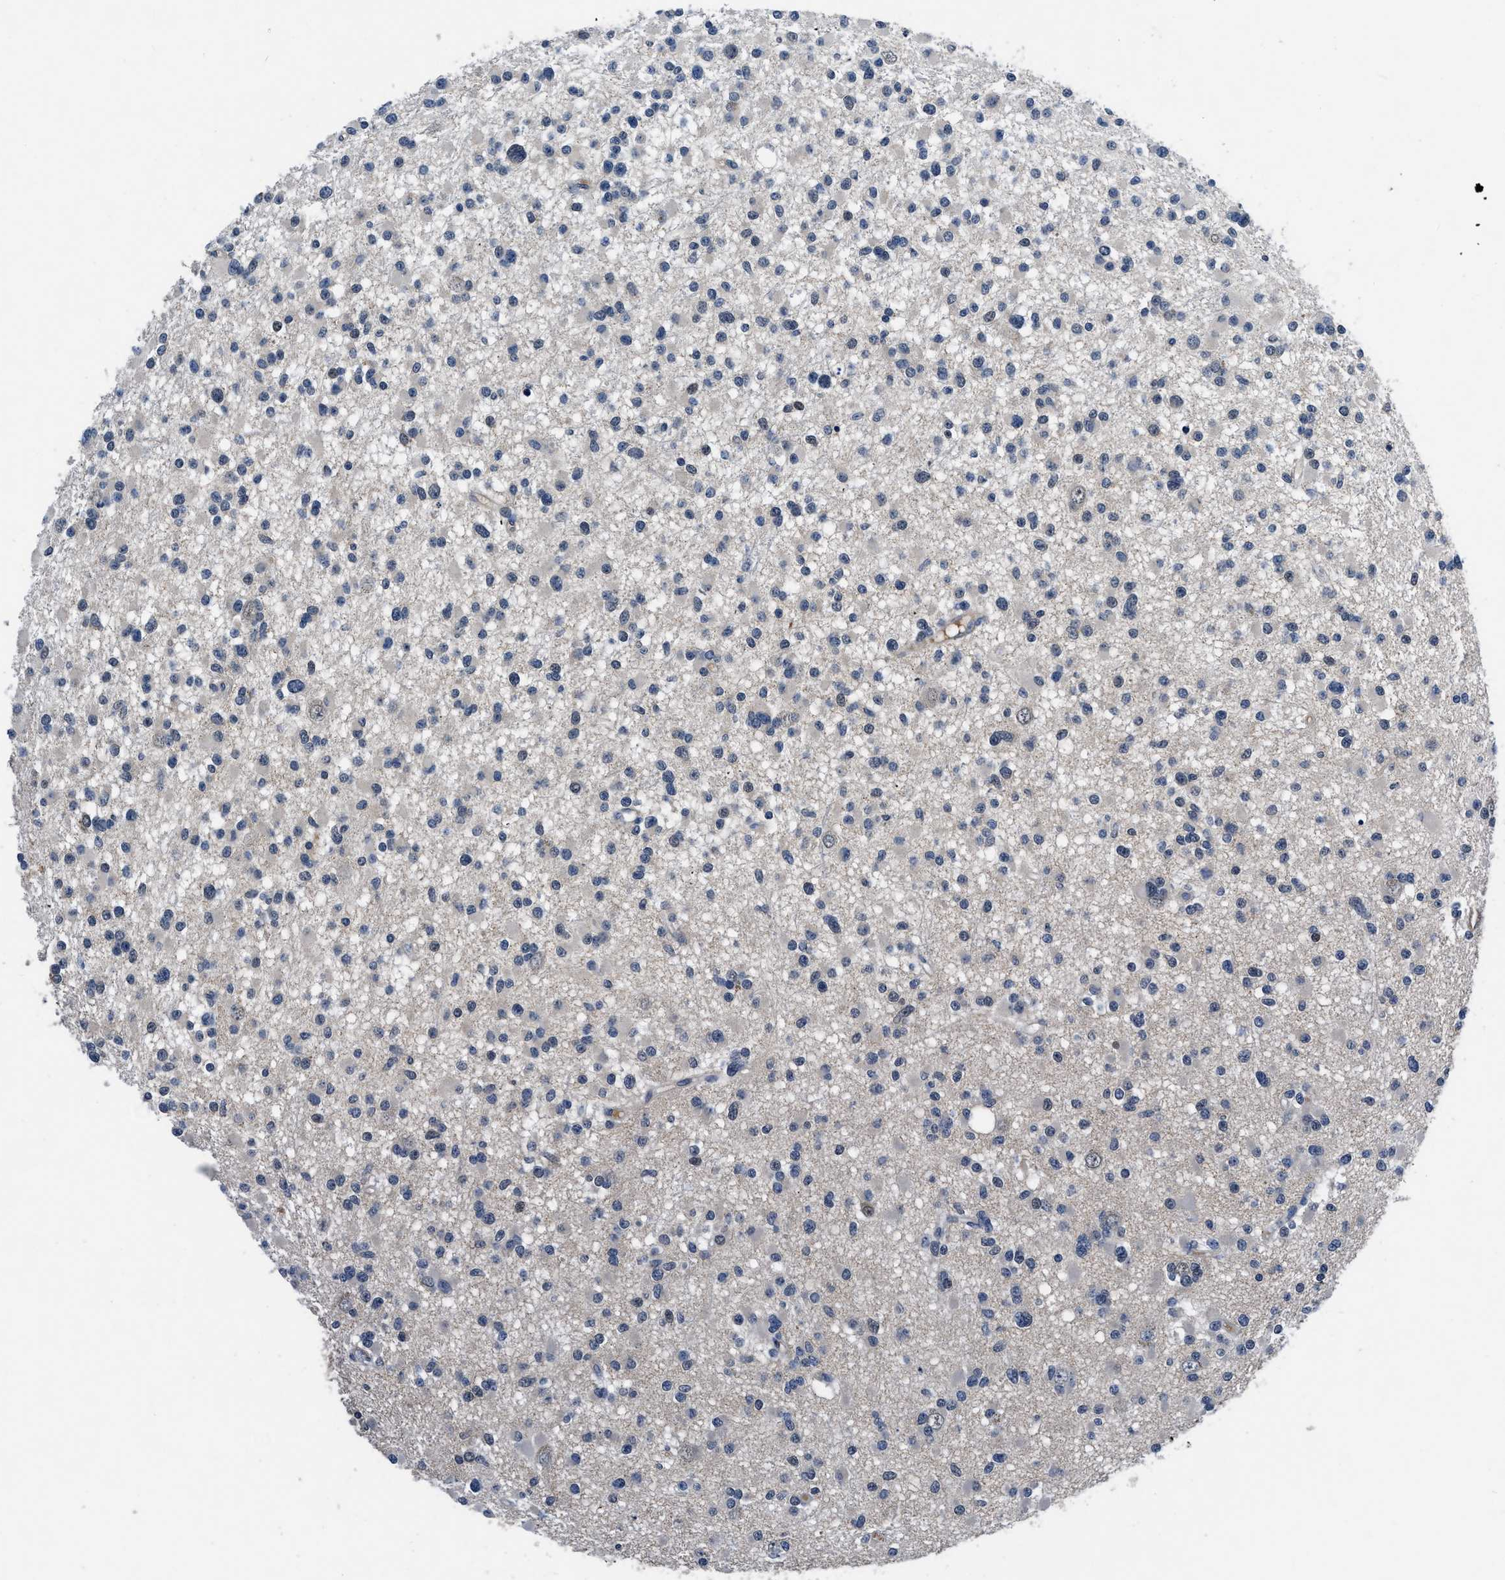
{"staining": {"intensity": "negative", "quantity": "none", "location": "none"}, "tissue": "glioma", "cell_type": "Tumor cells", "image_type": "cancer", "snomed": [{"axis": "morphology", "description": "Glioma, malignant, Low grade"}, {"axis": "topography", "description": "Brain"}], "caption": "Glioma was stained to show a protein in brown. There is no significant staining in tumor cells. (DAB (3,3'-diaminobenzidine) IHC, high magnification).", "gene": "LANCL2", "patient": {"sex": "female", "age": 22}}